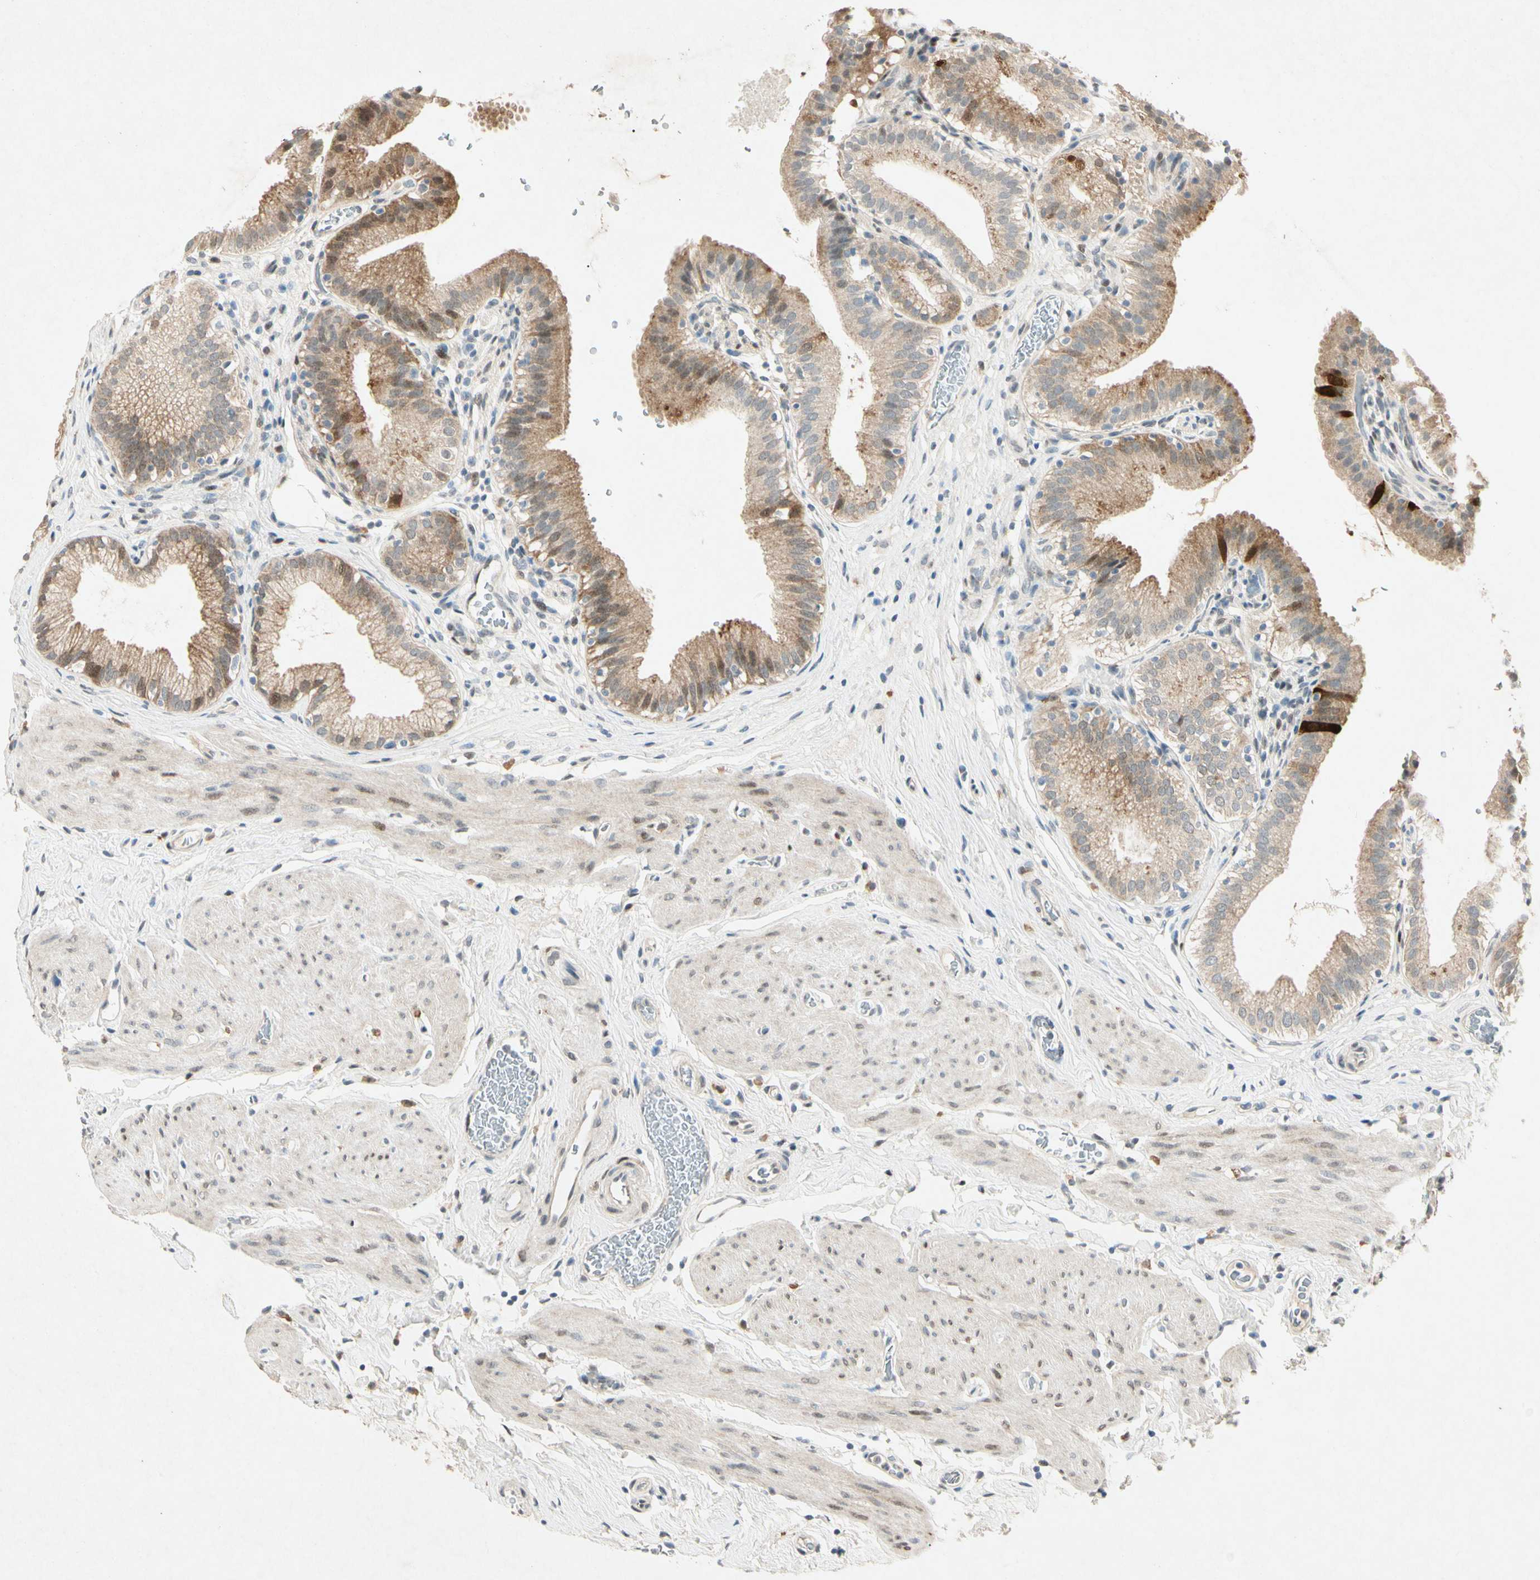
{"staining": {"intensity": "moderate", "quantity": "25%-75%", "location": "cytoplasmic/membranous,nuclear"}, "tissue": "gallbladder", "cell_type": "Glandular cells", "image_type": "normal", "snomed": [{"axis": "morphology", "description": "Normal tissue, NOS"}, {"axis": "topography", "description": "Gallbladder"}], "caption": "IHC photomicrograph of unremarkable human gallbladder stained for a protein (brown), which displays medium levels of moderate cytoplasmic/membranous,nuclear staining in approximately 25%-75% of glandular cells.", "gene": "HSPA1B", "patient": {"sex": "male", "age": 54}}